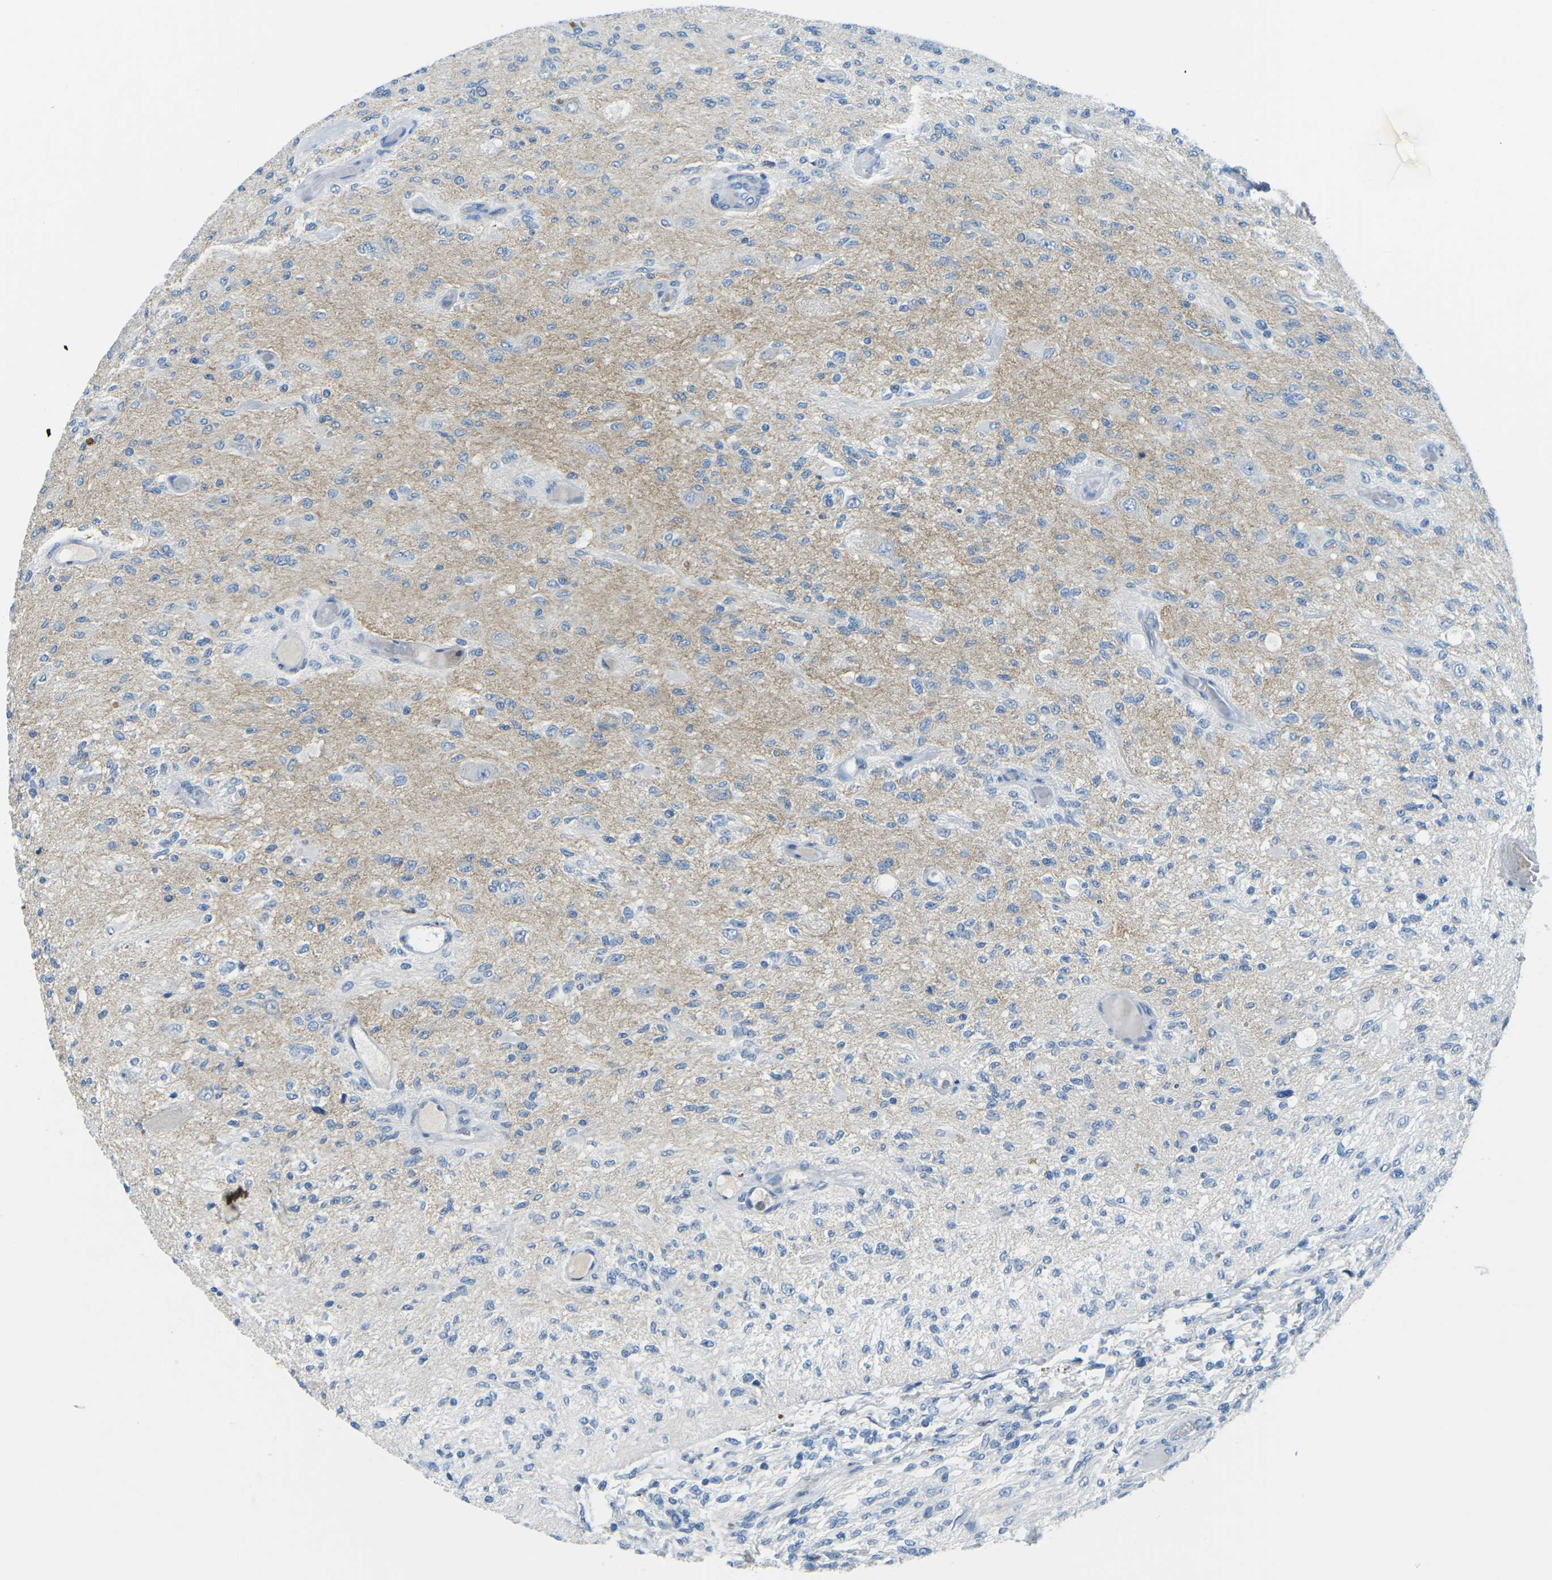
{"staining": {"intensity": "negative", "quantity": "none", "location": "none"}, "tissue": "glioma", "cell_type": "Tumor cells", "image_type": "cancer", "snomed": [{"axis": "morphology", "description": "Normal tissue, NOS"}, {"axis": "morphology", "description": "Glioma, malignant, High grade"}, {"axis": "topography", "description": "Cerebral cortex"}], "caption": "Micrograph shows no protein positivity in tumor cells of malignant glioma (high-grade) tissue. (DAB immunohistochemistry (IHC), high magnification).", "gene": "CD47", "patient": {"sex": "male", "age": 77}}